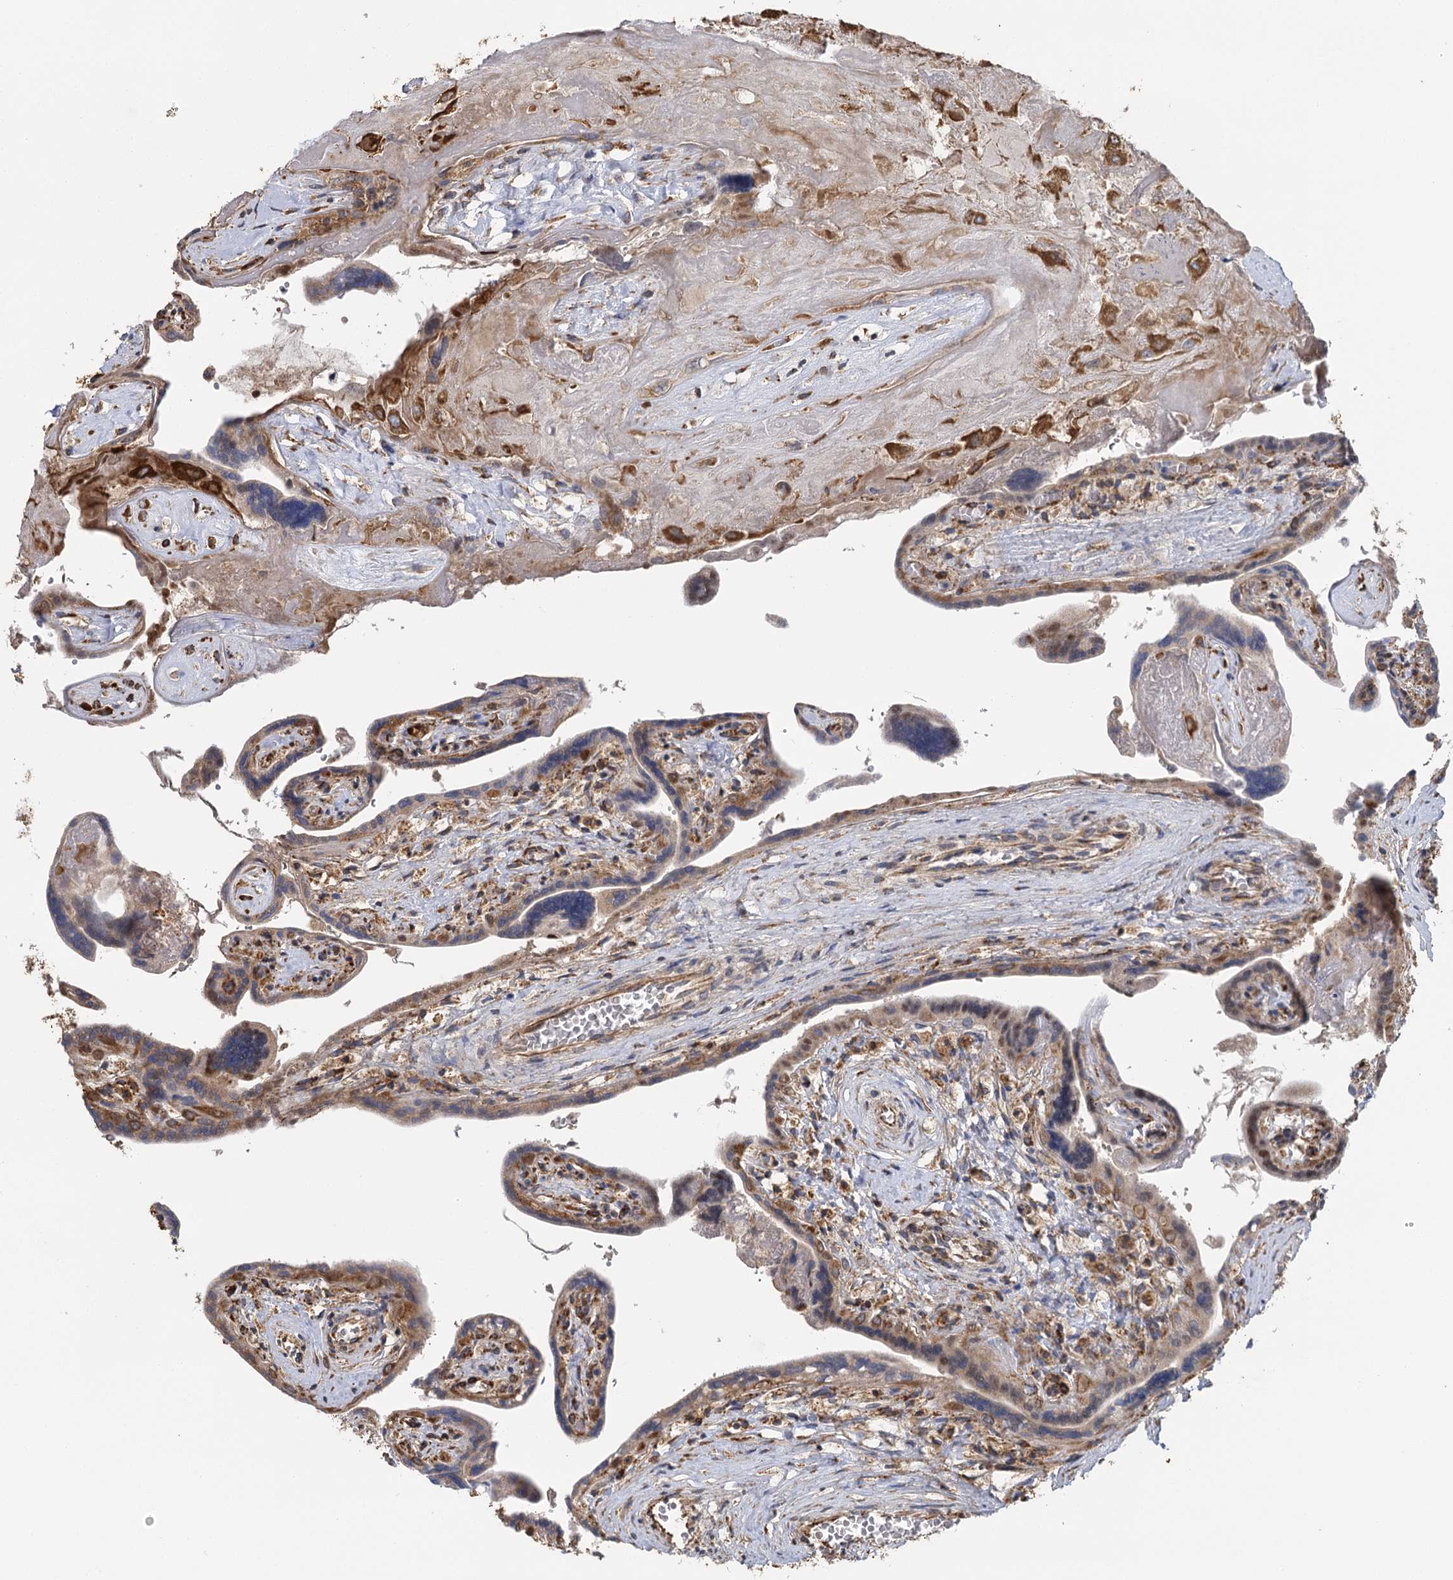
{"staining": {"intensity": "moderate", "quantity": ">75%", "location": "cytoplasmic/membranous"}, "tissue": "placenta", "cell_type": "Trophoblastic cells", "image_type": "normal", "snomed": [{"axis": "morphology", "description": "Normal tissue, NOS"}, {"axis": "topography", "description": "Placenta"}], "caption": "Protein analysis of unremarkable placenta shows moderate cytoplasmic/membranous positivity in about >75% of trophoblastic cells. The staining was performed using DAB (3,3'-diaminobenzidine) to visualize the protein expression in brown, while the nuclei were stained in blue with hematoxylin (Magnification: 20x).", "gene": "IL11RA", "patient": {"sex": "female", "age": 37}}